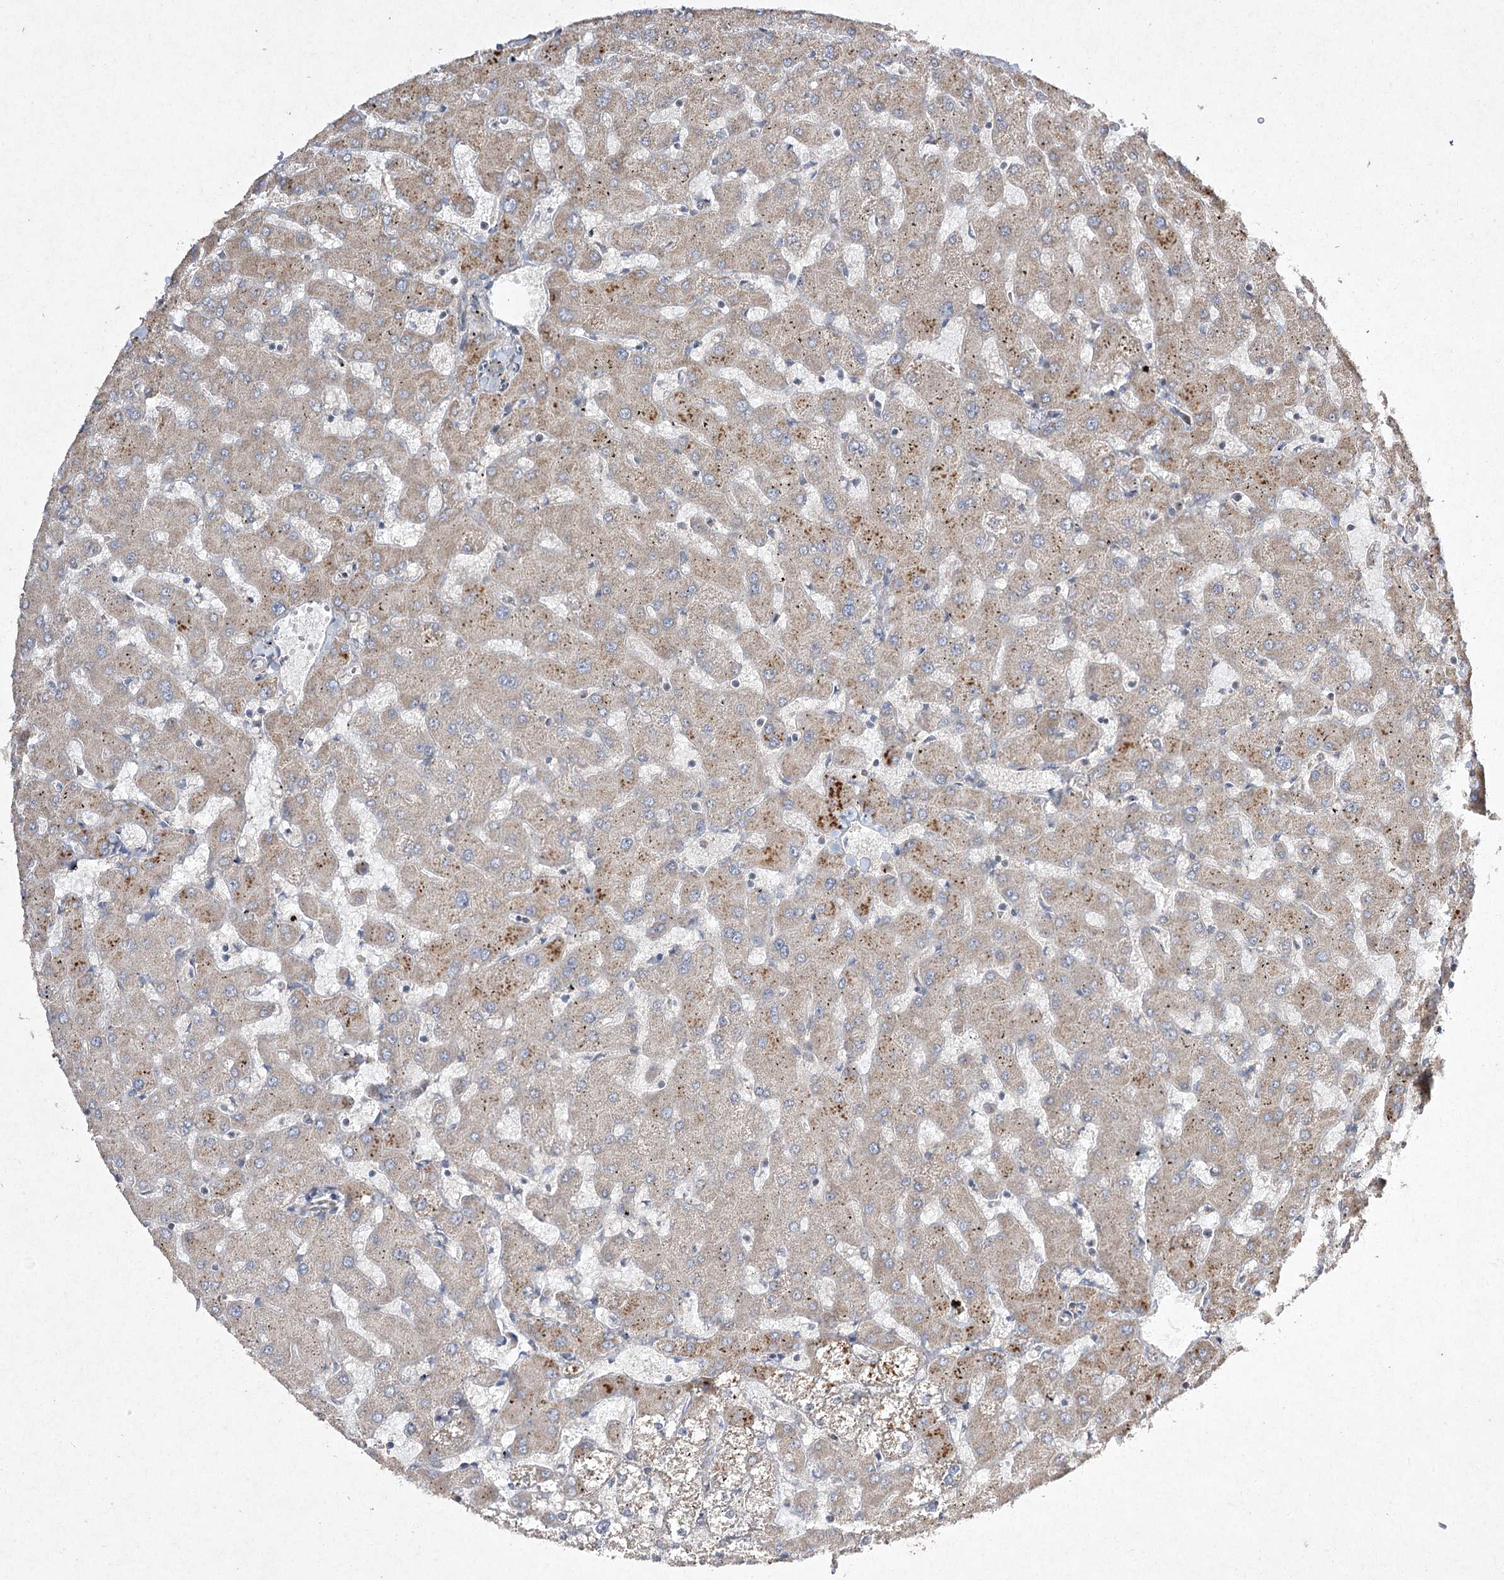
{"staining": {"intensity": "weak", "quantity": "<25%", "location": "cytoplasmic/membranous"}, "tissue": "liver", "cell_type": "Cholangiocytes", "image_type": "normal", "snomed": [{"axis": "morphology", "description": "Normal tissue, NOS"}, {"axis": "topography", "description": "Liver"}], "caption": "The histopathology image demonstrates no staining of cholangiocytes in normal liver.", "gene": "FANCL", "patient": {"sex": "female", "age": 63}}